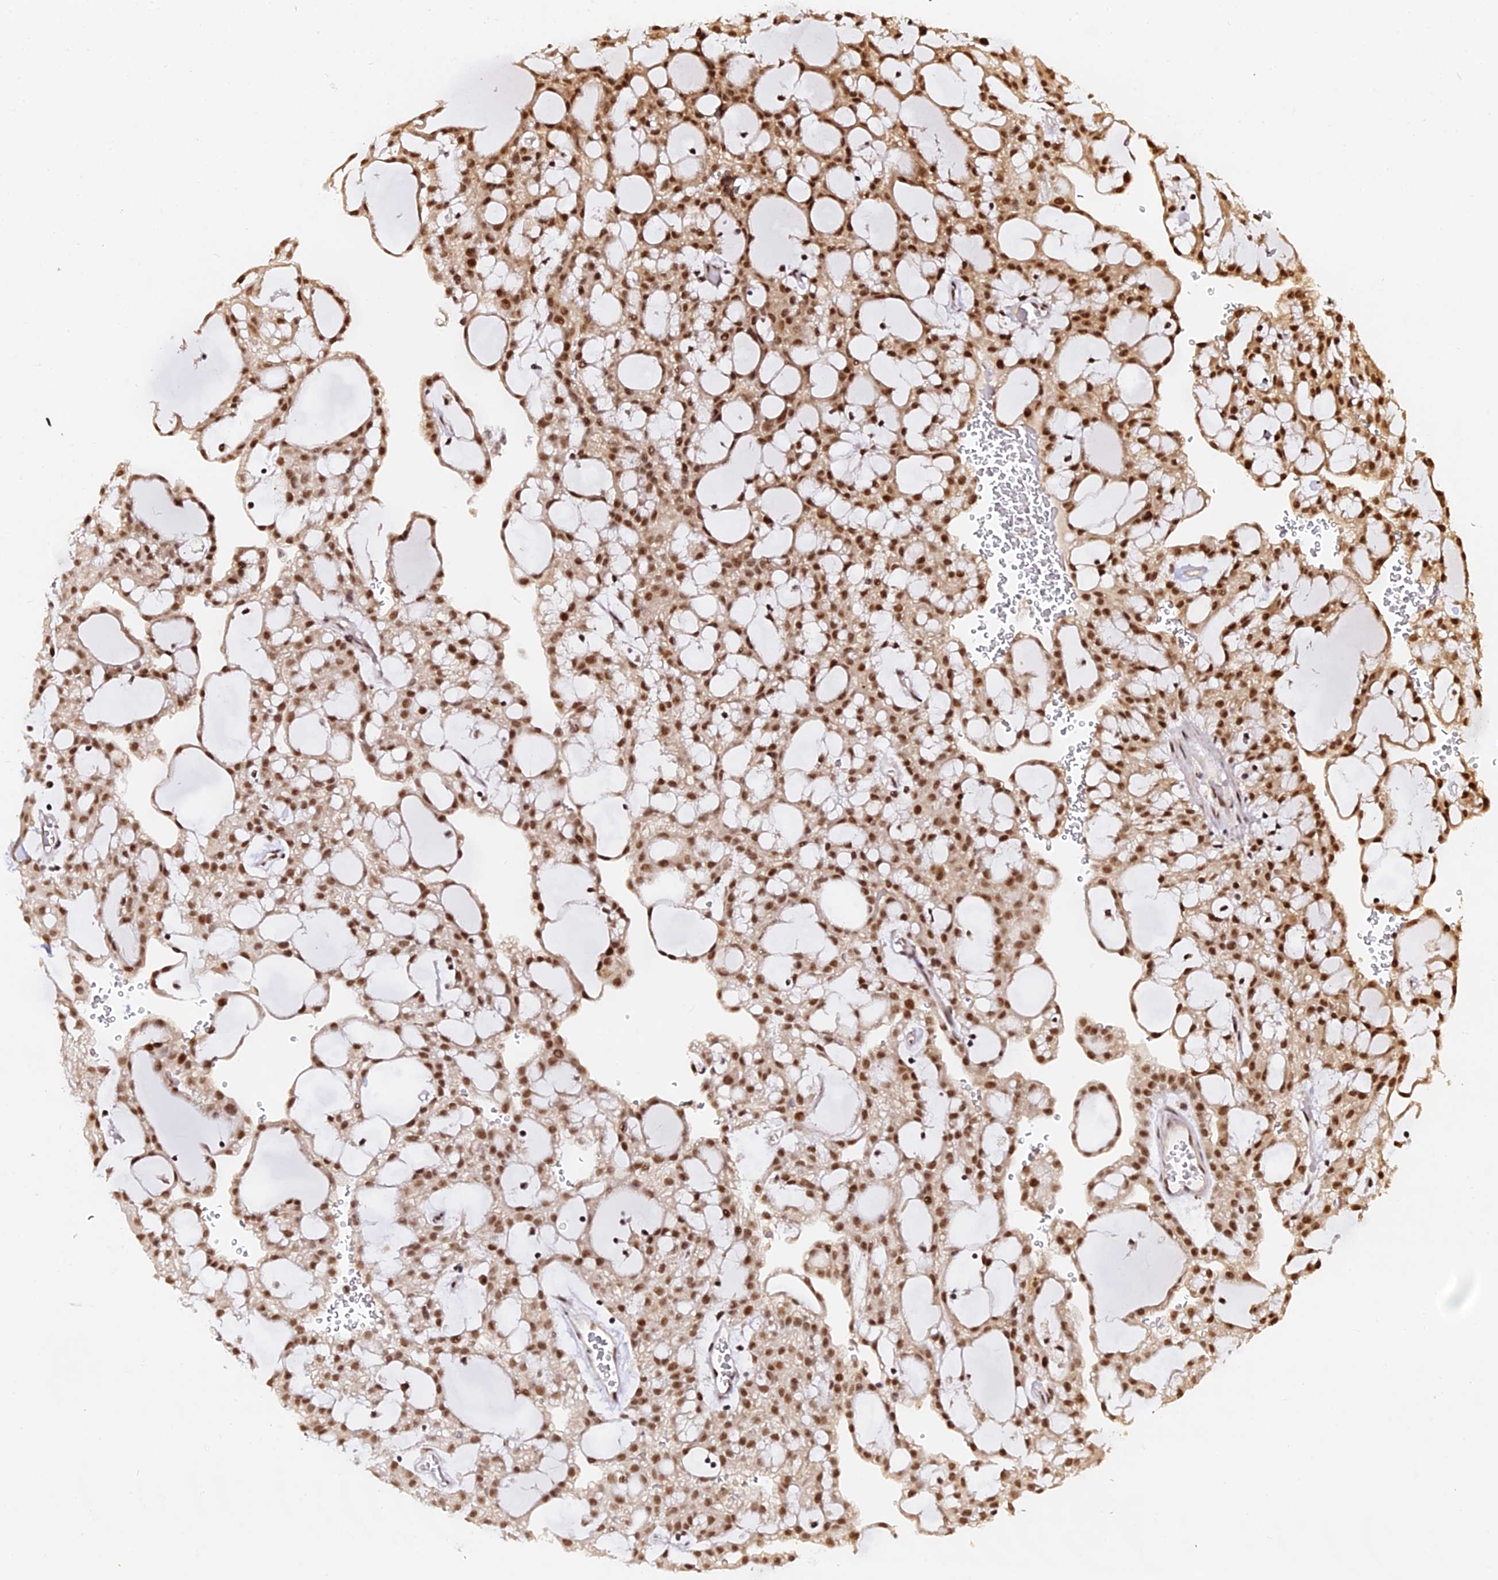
{"staining": {"intensity": "strong", "quantity": ">75%", "location": "nuclear"}, "tissue": "renal cancer", "cell_type": "Tumor cells", "image_type": "cancer", "snomed": [{"axis": "morphology", "description": "Adenocarcinoma, NOS"}, {"axis": "topography", "description": "Kidney"}], "caption": "Immunohistochemistry image of adenocarcinoma (renal) stained for a protein (brown), which reveals high levels of strong nuclear staining in about >75% of tumor cells.", "gene": "MCRS1", "patient": {"sex": "male", "age": 63}}